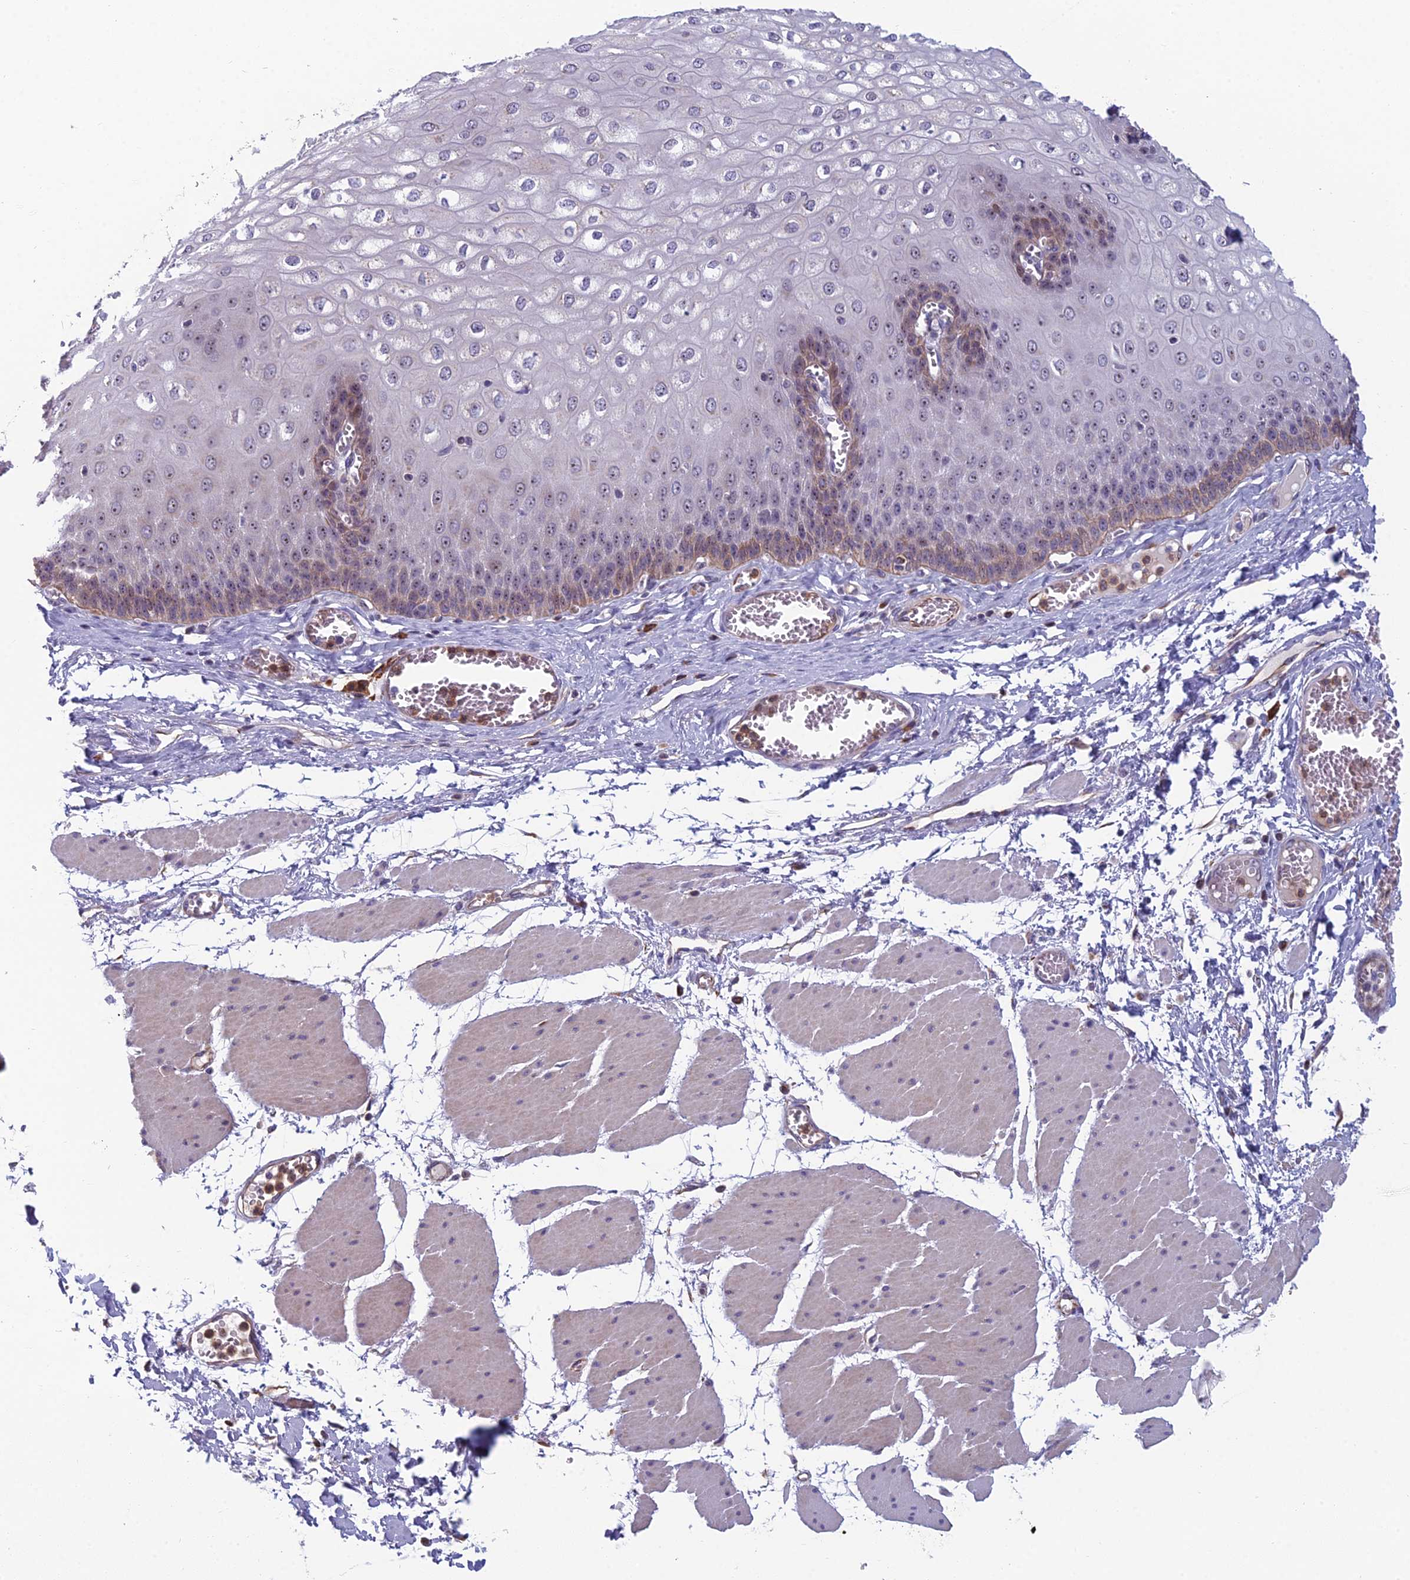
{"staining": {"intensity": "weak", "quantity": "25%-75%", "location": "cytoplasmic/membranous"}, "tissue": "esophagus", "cell_type": "Squamous epithelial cells", "image_type": "normal", "snomed": [{"axis": "morphology", "description": "Normal tissue, NOS"}, {"axis": "topography", "description": "Esophagus"}], "caption": "Protein staining of benign esophagus reveals weak cytoplasmic/membranous positivity in approximately 25%-75% of squamous epithelial cells.", "gene": "NOC2L", "patient": {"sex": "male", "age": 60}}